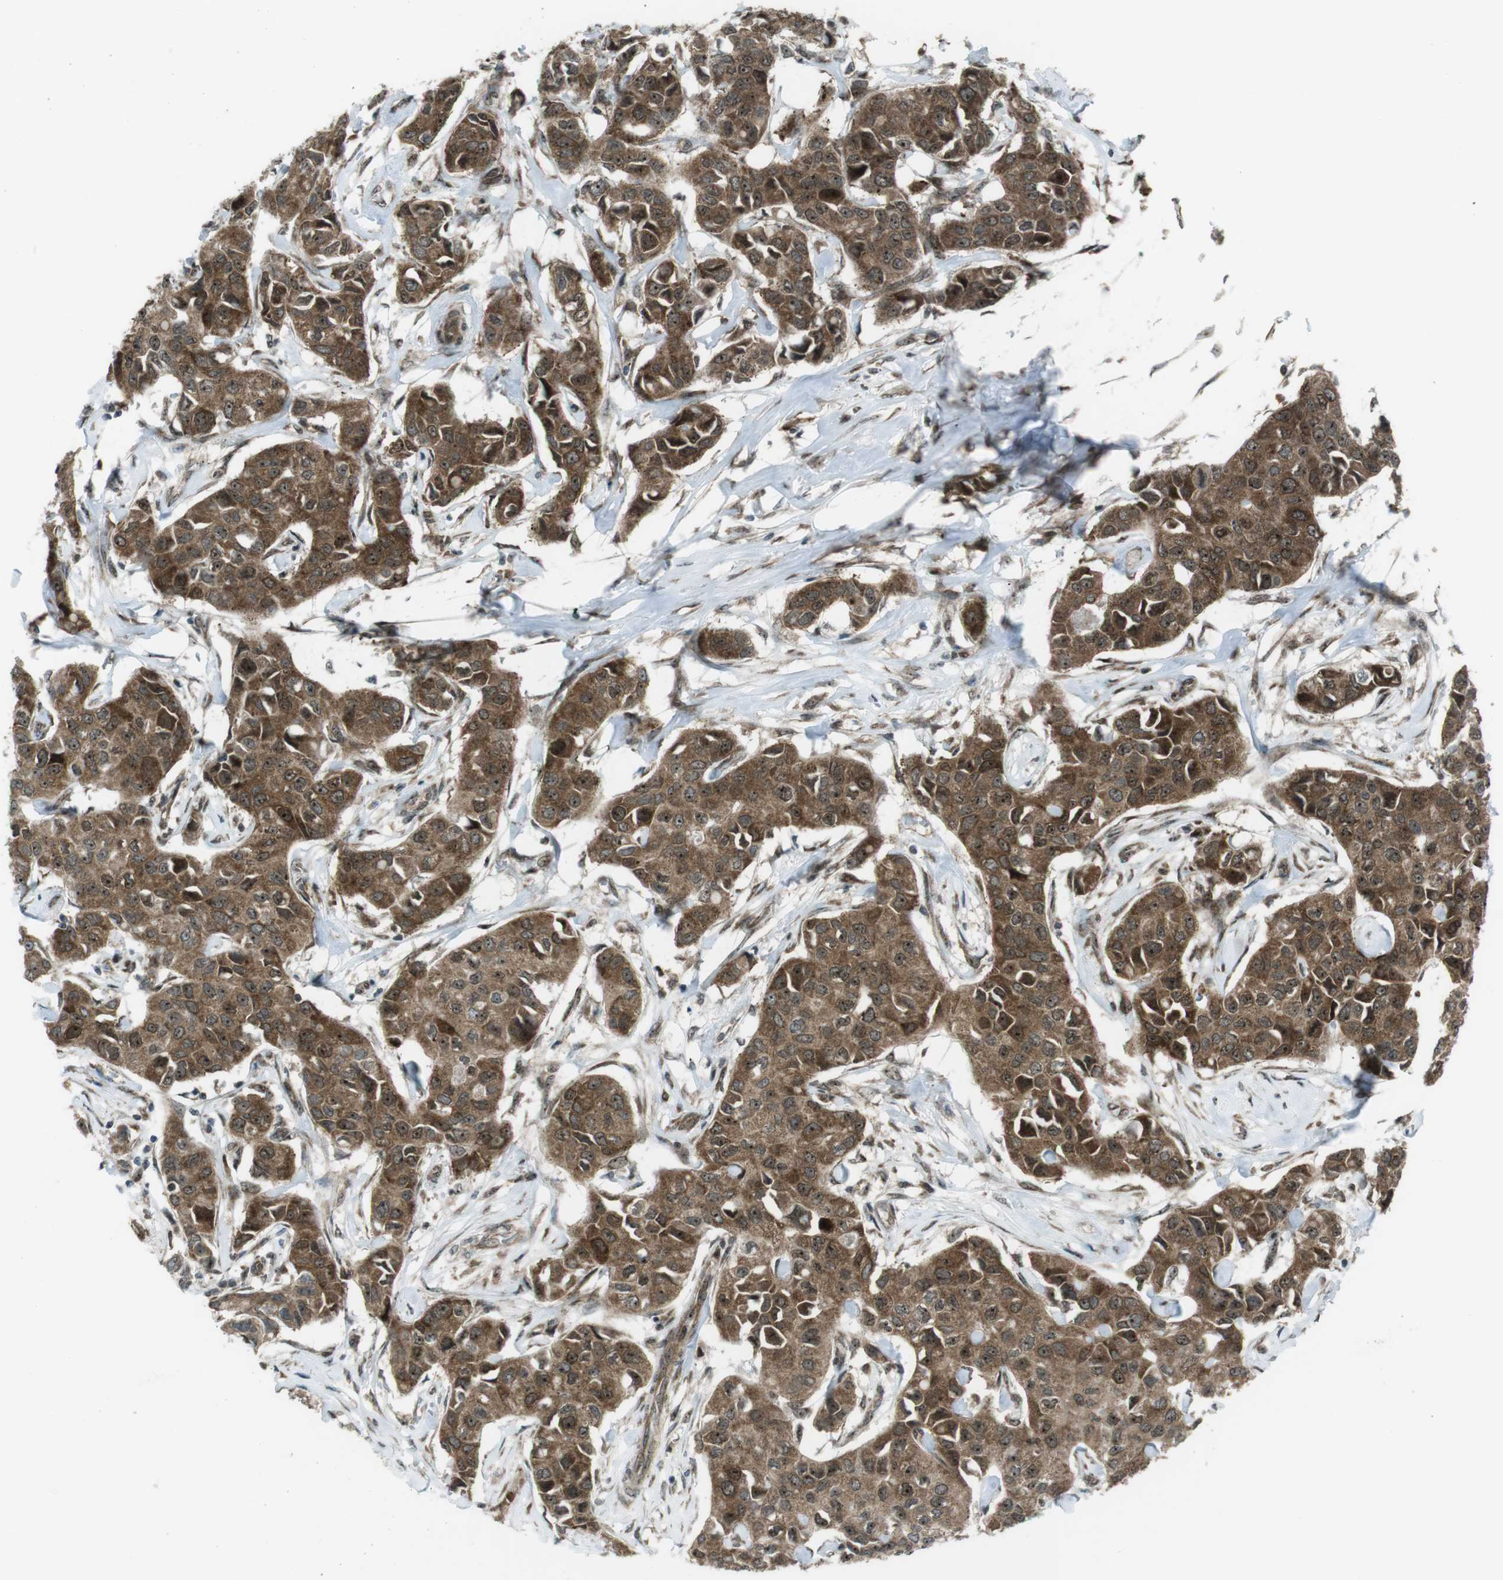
{"staining": {"intensity": "moderate", "quantity": ">75%", "location": "cytoplasmic/membranous,nuclear"}, "tissue": "breast cancer", "cell_type": "Tumor cells", "image_type": "cancer", "snomed": [{"axis": "morphology", "description": "Duct carcinoma"}, {"axis": "topography", "description": "Breast"}], "caption": "The immunohistochemical stain highlights moderate cytoplasmic/membranous and nuclear positivity in tumor cells of infiltrating ductal carcinoma (breast) tissue.", "gene": "CSNK1D", "patient": {"sex": "female", "age": 80}}